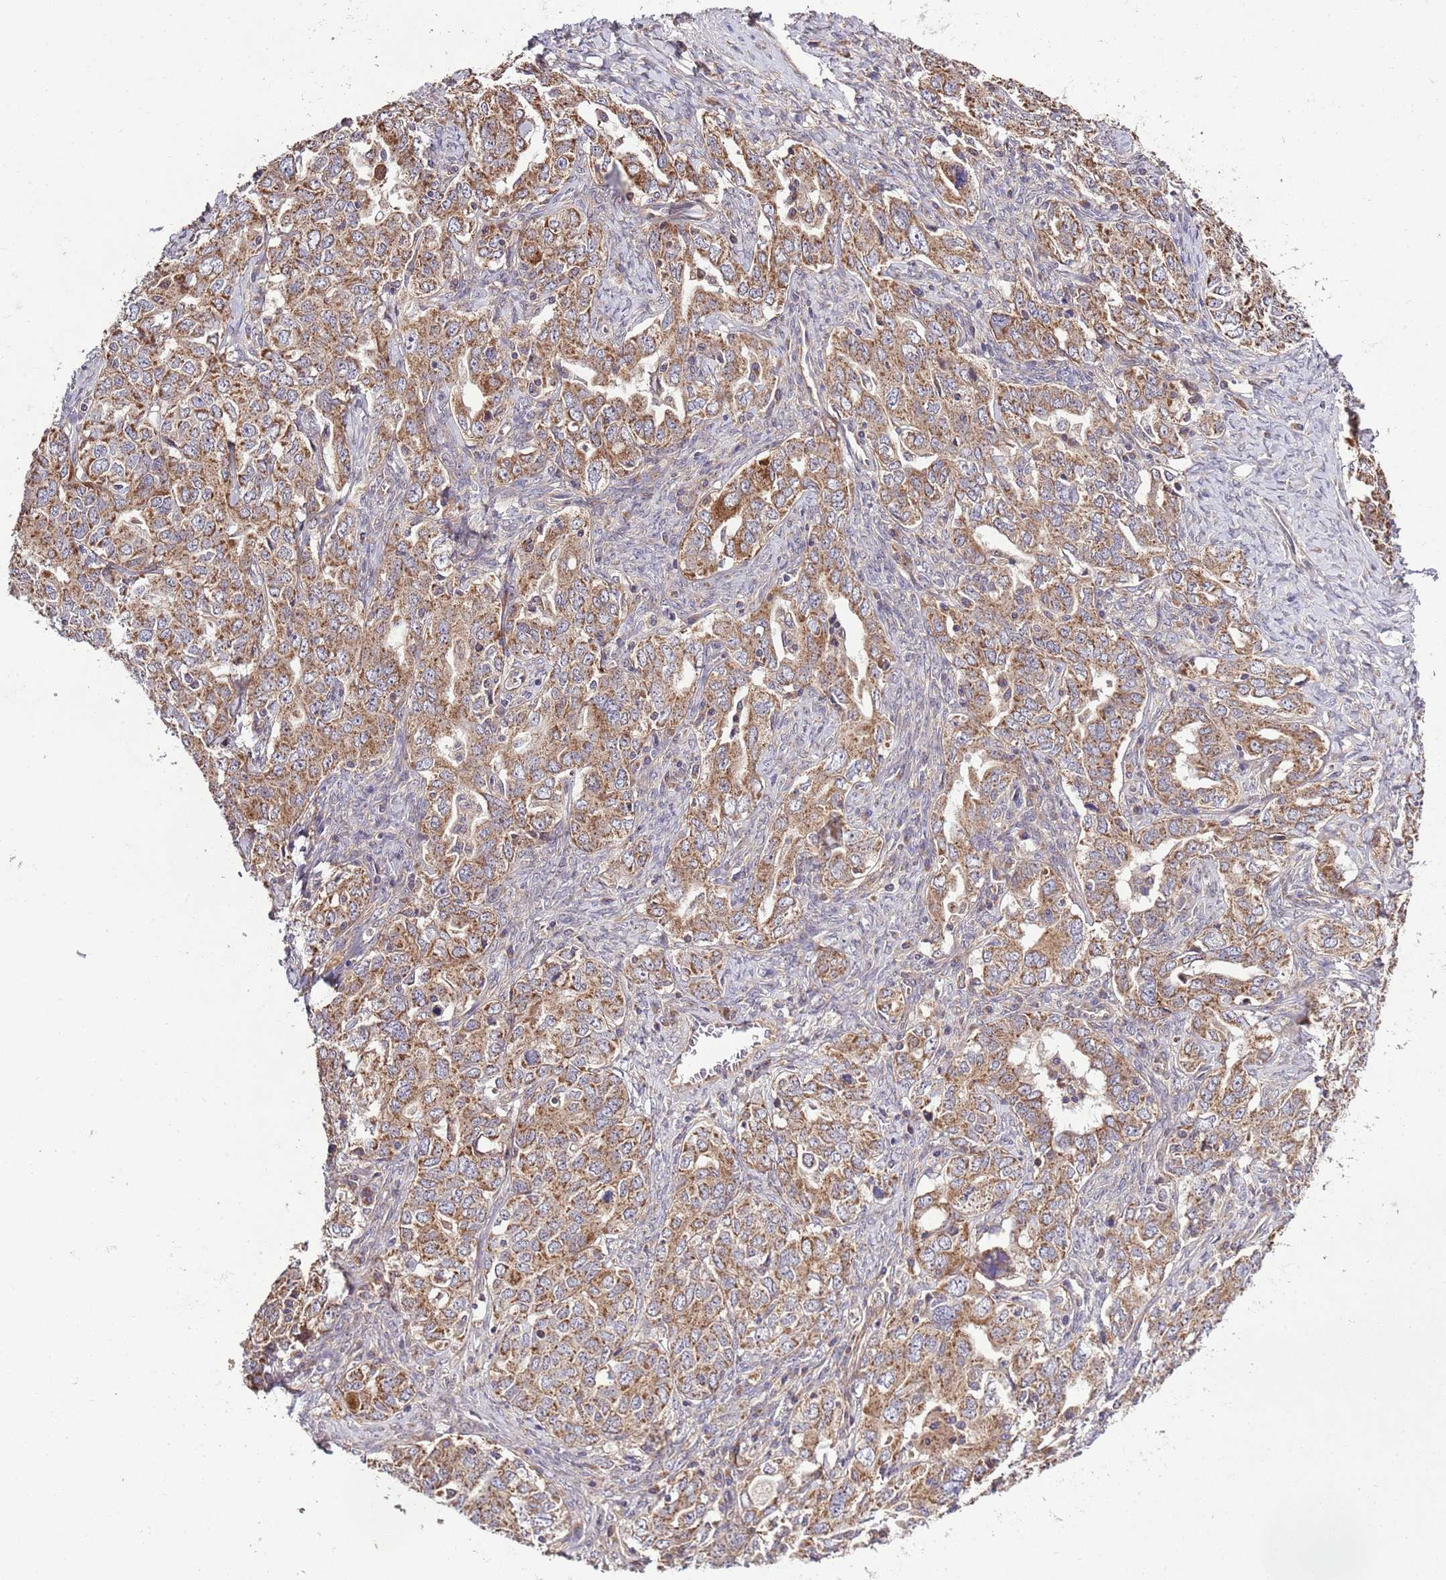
{"staining": {"intensity": "moderate", "quantity": ">75%", "location": "cytoplasmic/membranous"}, "tissue": "ovarian cancer", "cell_type": "Tumor cells", "image_type": "cancer", "snomed": [{"axis": "morphology", "description": "Carcinoma, endometroid"}, {"axis": "topography", "description": "Ovary"}], "caption": "Tumor cells demonstrate medium levels of moderate cytoplasmic/membranous staining in approximately >75% of cells in human ovarian endometroid carcinoma. Using DAB (brown) and hematoxylin (blue) stains, captured at high magnification using brightfield microscopy.", "gene": "MFNG", "patient": {"sex": "female", "age": 62}}